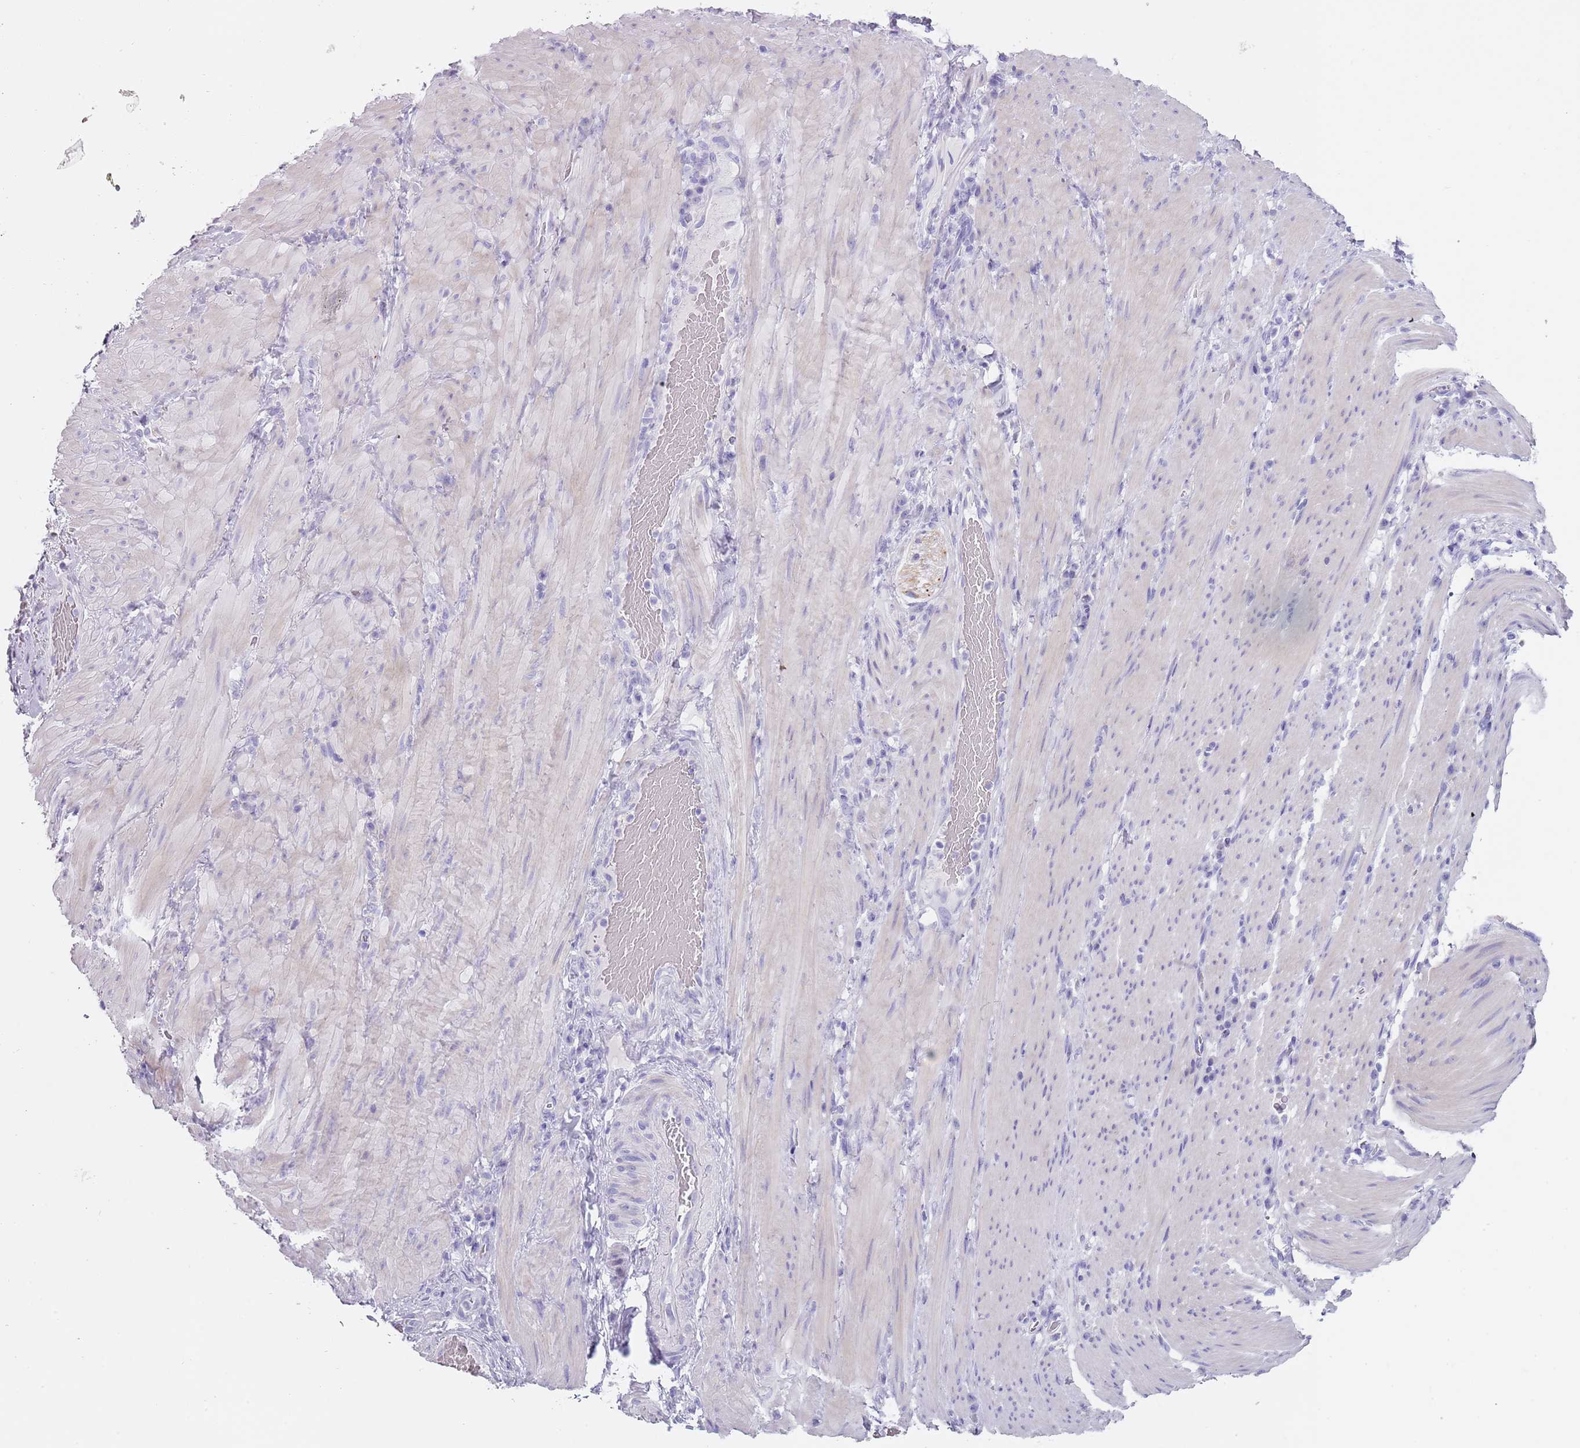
{"staining": {"intensity": "negative", "quantity": "none", "location": "none"}, "tissue": "stomach cancer", "cell_type": "Tumor cells", "image_type": "cancer", "snomed": [{"axis": "morphology", "description": "Normal tissue, NOS"}, {"axis": "morphology", "description": "Adenocarcinoma, NOS"}, {"axis": "topography", "description": "Stomach"}], "caption": "Human stomach adenocarcinoma stained for a protein using IHC displays no expression in tumor cells.", "gene": "NBPF20", "patient": {"sex": "female", "age": 64}}